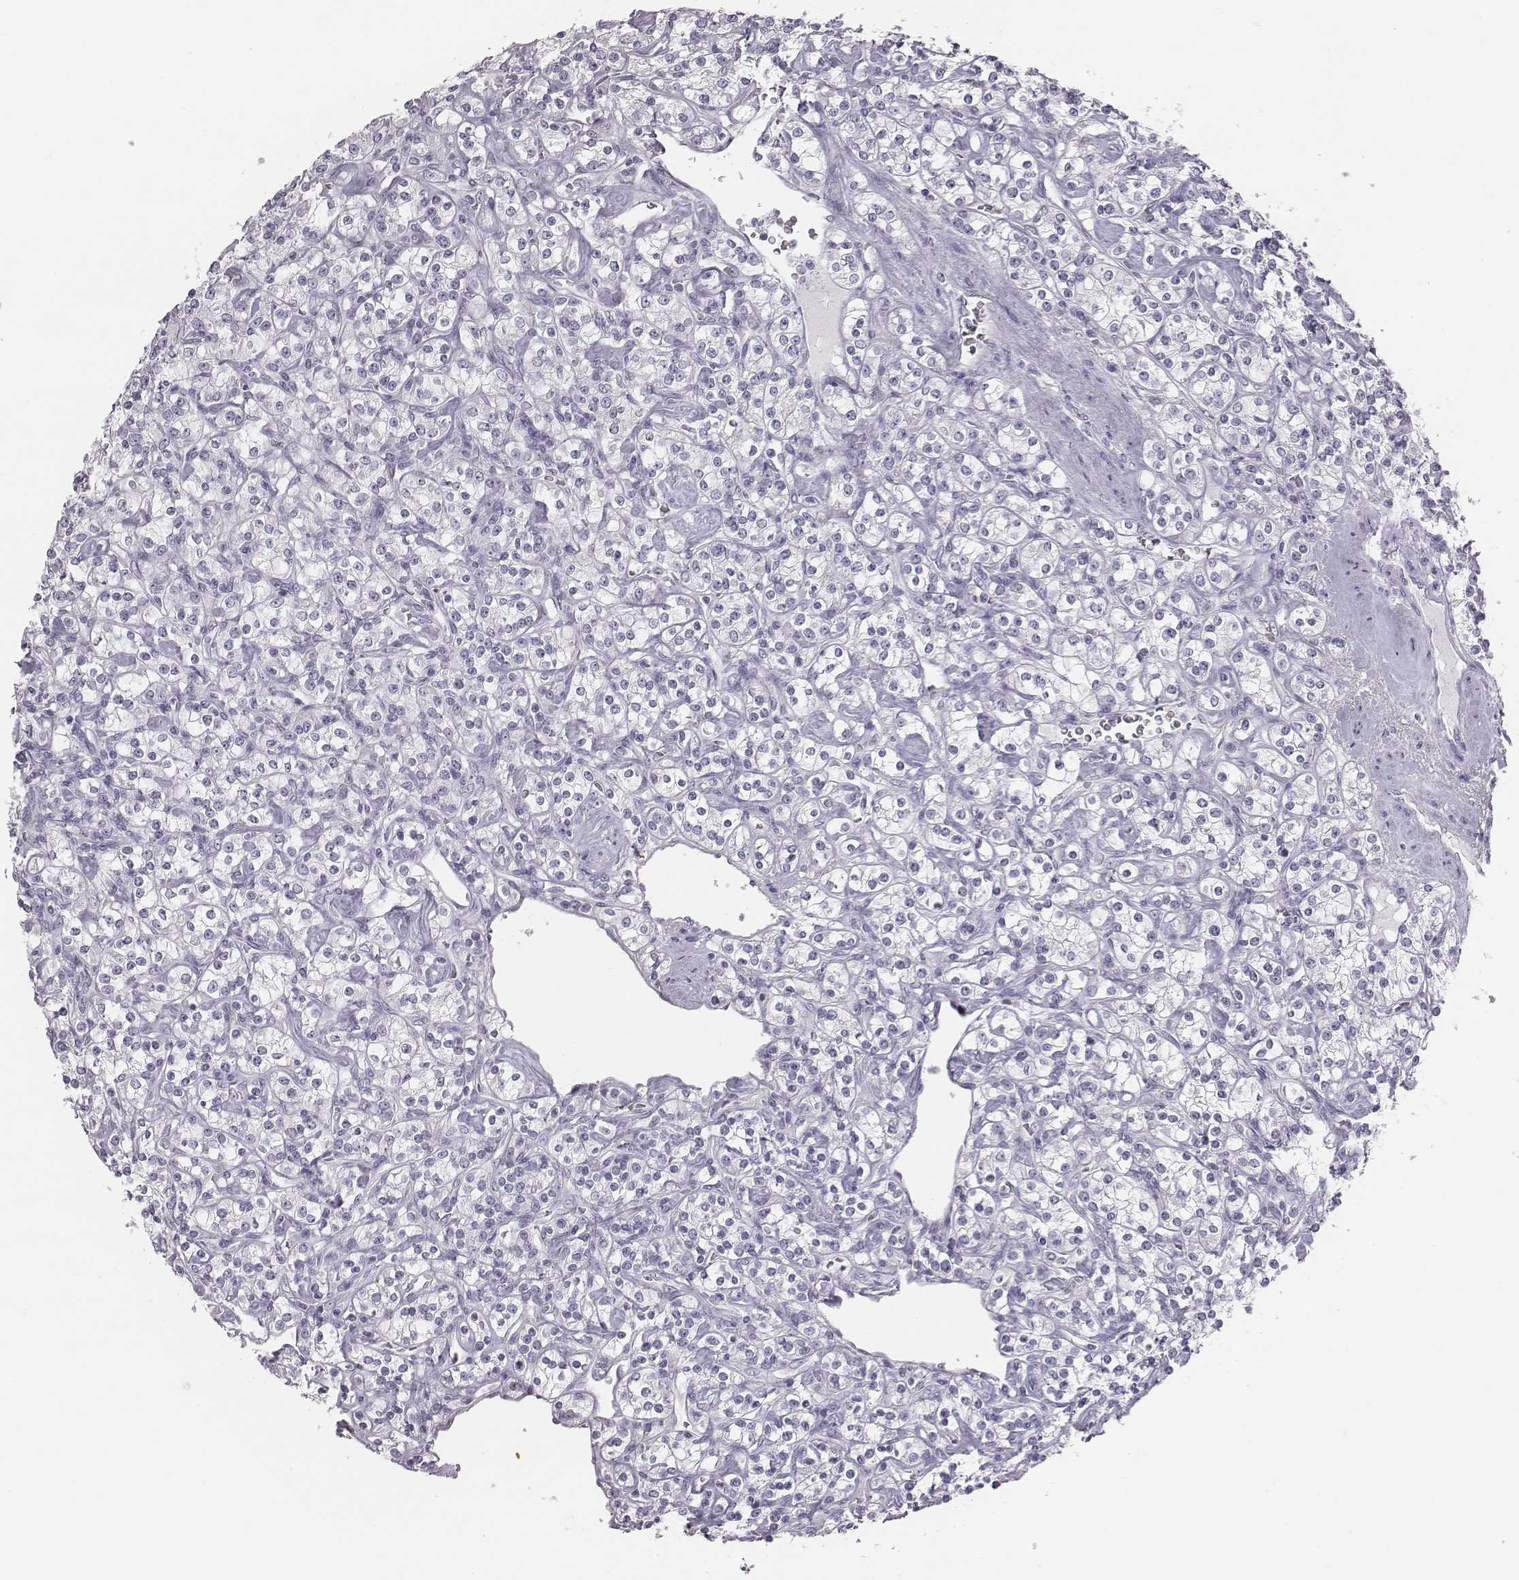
{"staining": {"intensity": "negative", "quantity": "none", "location": "none"}, "tissue": "renal cancer", "cell_type": "Tumor cells", "image_type": "cancer", "snomed": [{"axis": "morphology", "description": "Adenocarcinoma, NOS"}, {"axis": "topography", "description": "Kidney"}], "caption": "High power microscopy micrograph of an IHC micrograph of adenocarcinoma (renal), revealing no significant expression in tumor cells.", "gene": "C6orf58", "patient": {"sex": "male", "age": 77}}